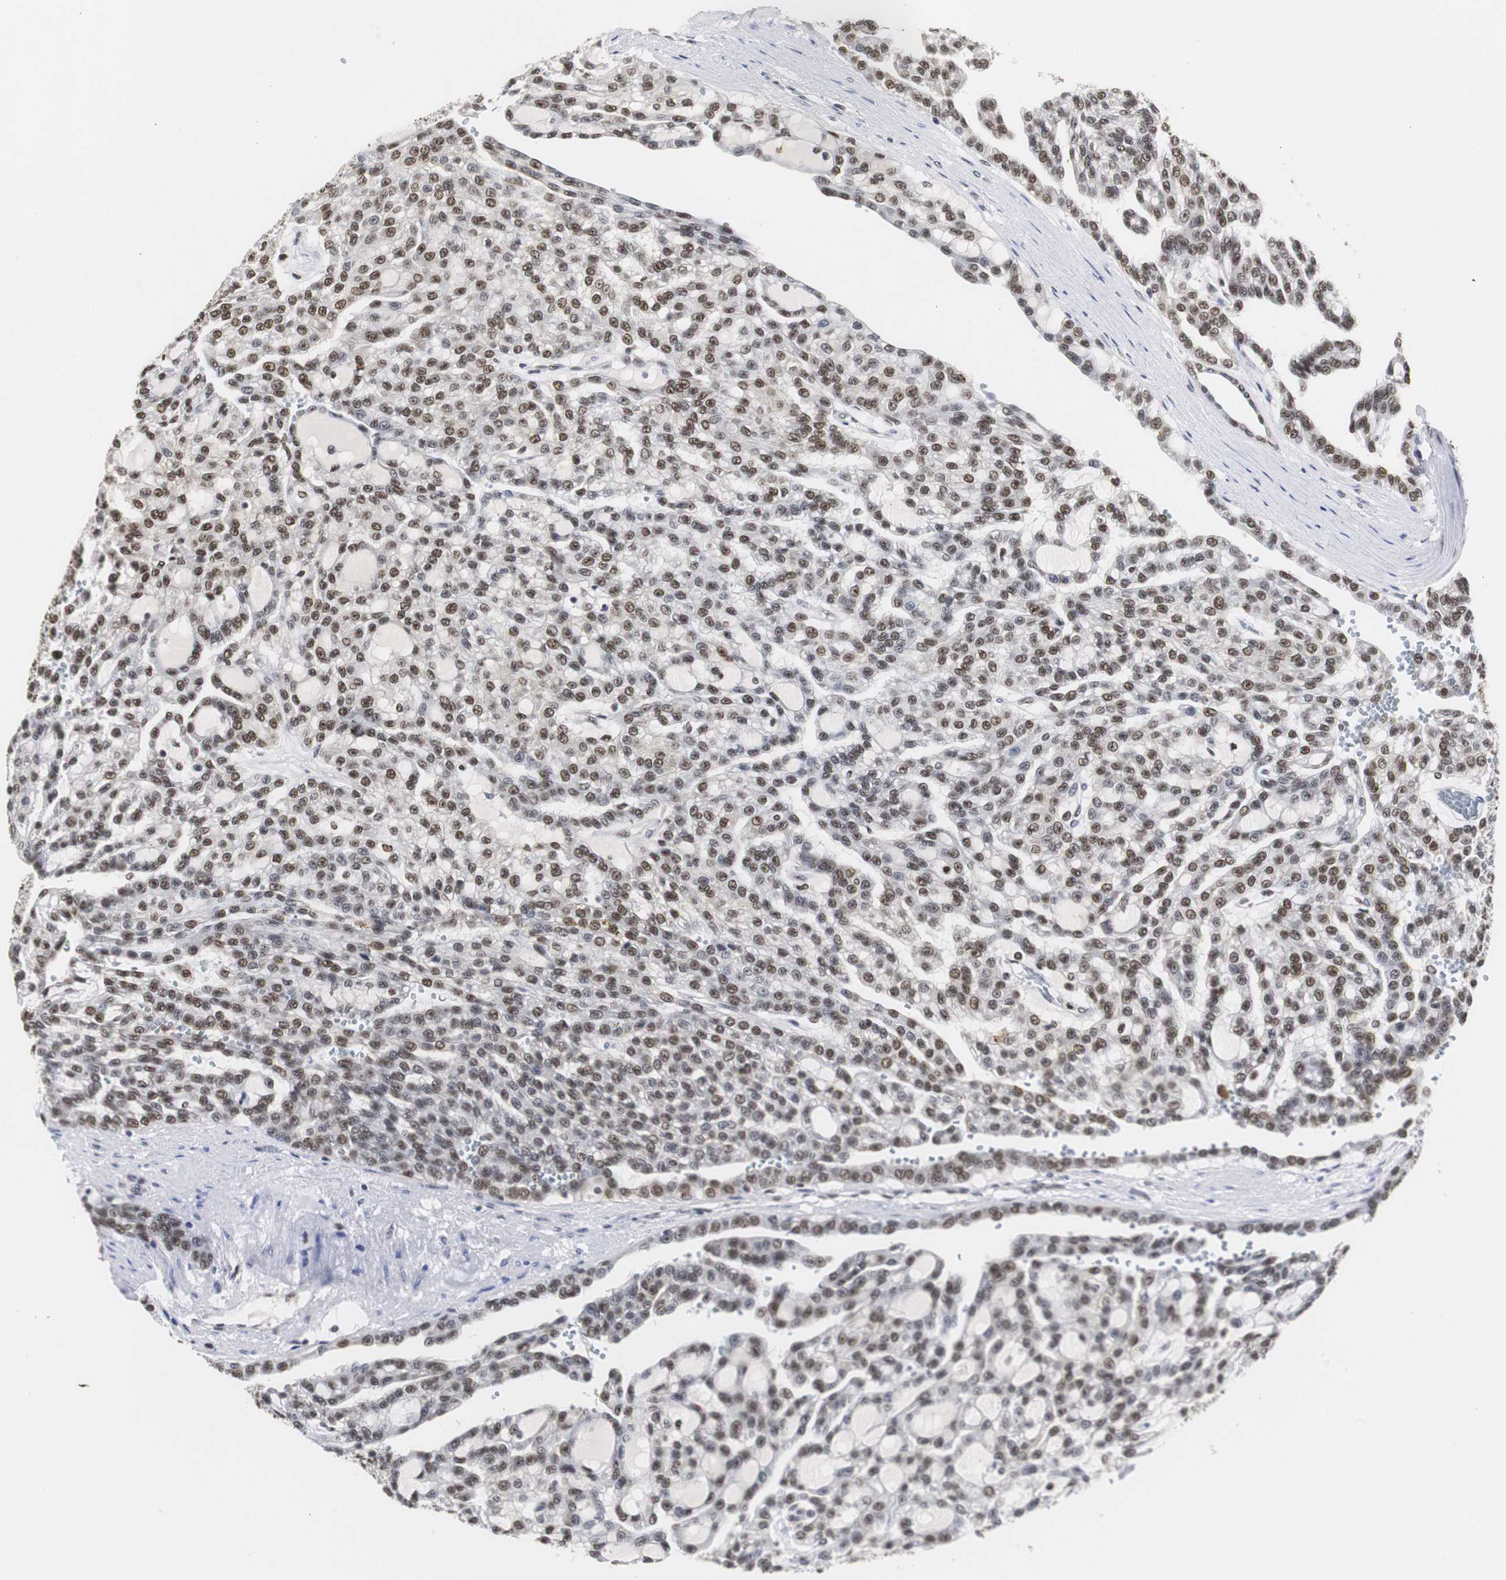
{"staining": {"intensity": "strong", "quantity": ">75%", "location": "nuclear"}, "tissue": "renal cancer", "cell_type": "Tumor cells", "image_type": "cancer", "snomed": [{"axis": "morphology", "description": "Adenocarcinoma, NOS"}, {"axis": "topography", "description": "Kidney"}], "caption": "Immunohistochemical staining of adenocarcinoma (renal) displays strong nuclear protein expression in approximately >75% of tumor cells.", "gene": "ZFC3H1", "patient": {"sex": "male", "age": 63}}